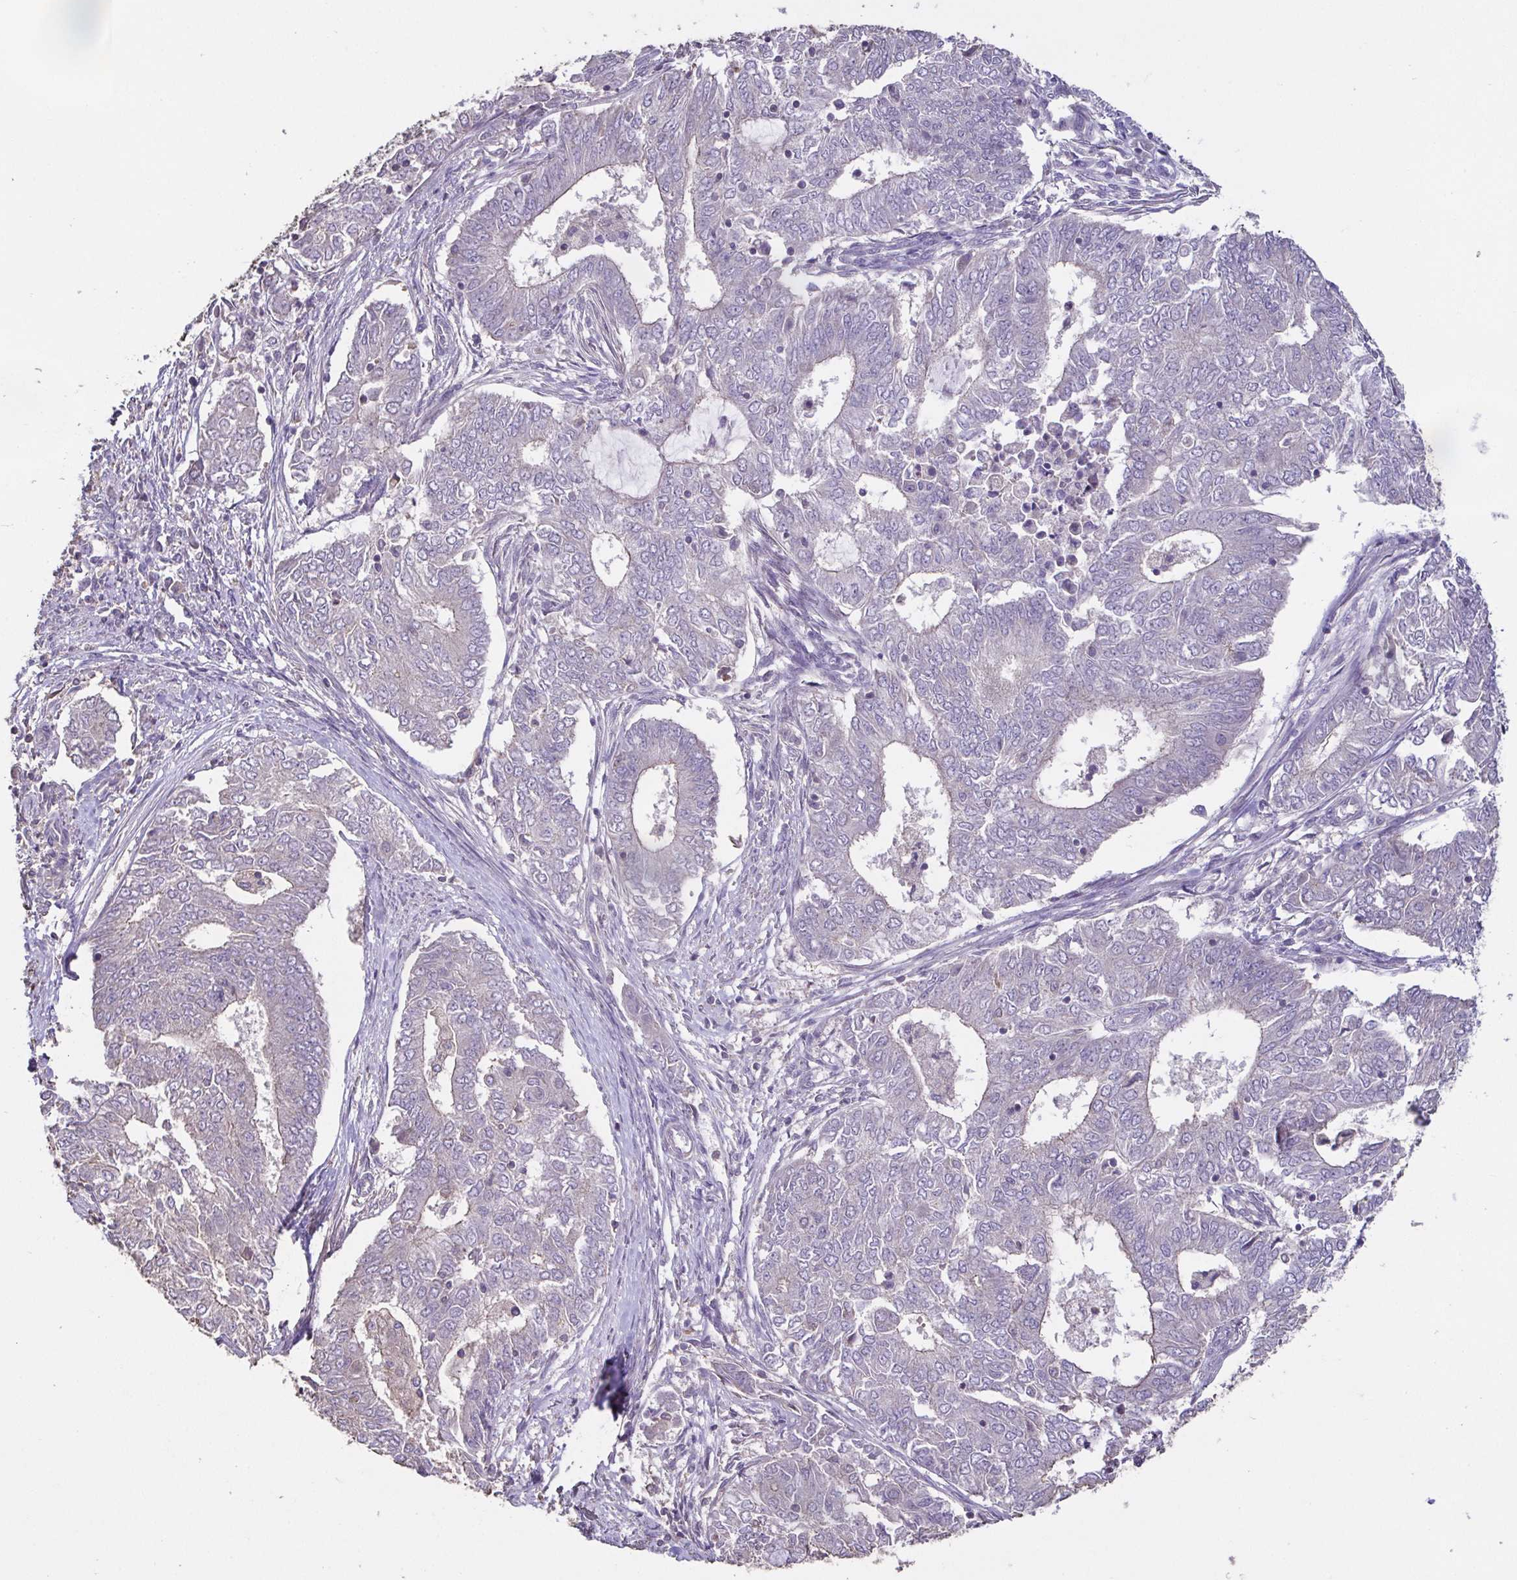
{"staining": {"intensity": "negative", "quantity": "none", "location": "none"}, "tissue": "endometrial cancer", "cell_type": "Tumor cells", "image_type": "cancer", "snomed": [{"axis": "morphology", "description": "Adenocarcinoma, NOS"}, {"axis": "topography", "description": "Endometrium"}], "caption": "This is a photomicrograph of IHC staining of endometrial cancer, which shows no staining in tumor cells.", "gene": "ACTRT2", "patient": {"sex": "female", "age": 62}}